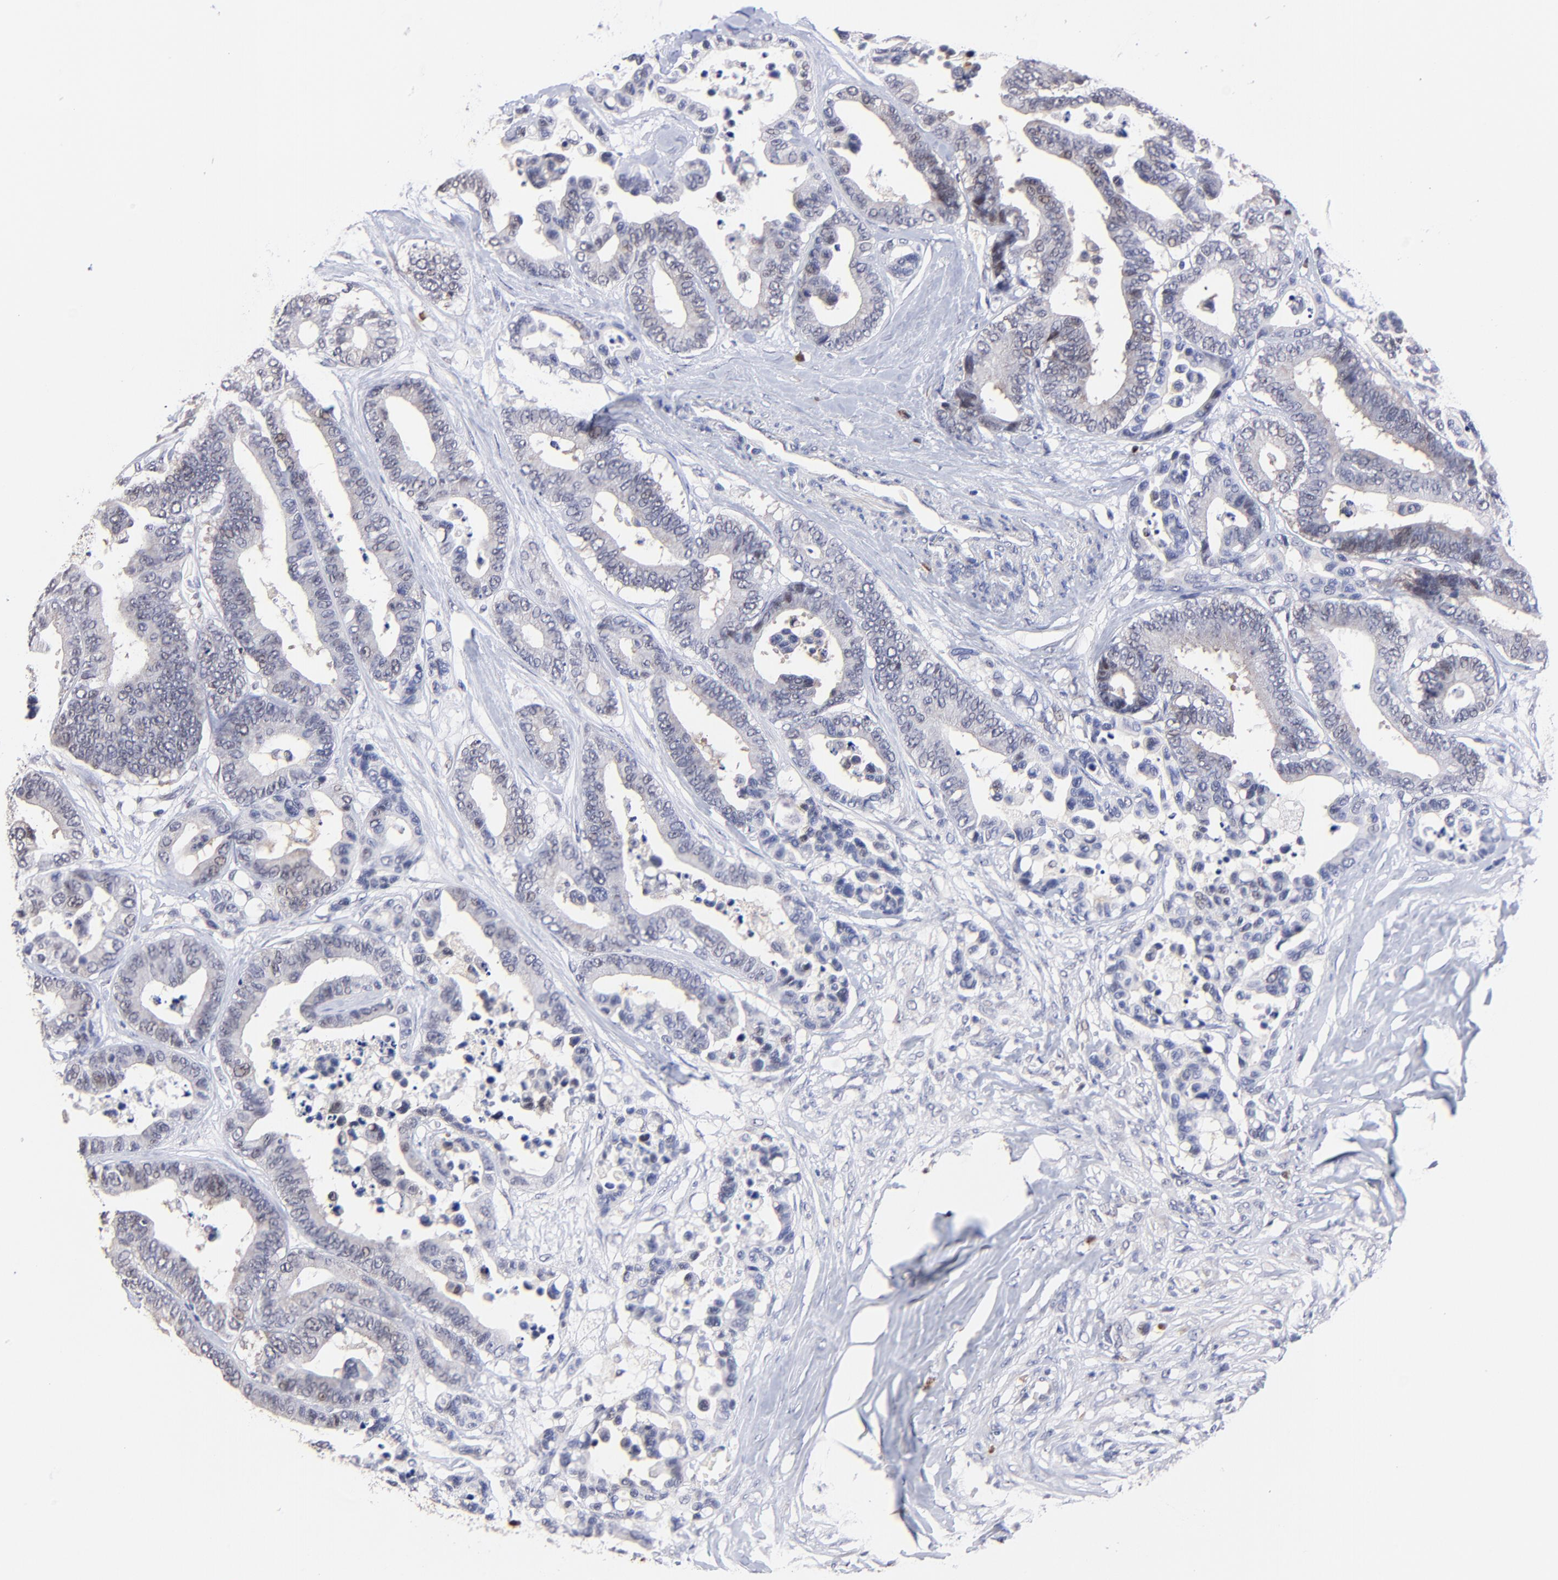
{"staining": {"intensity": "weak", "quantity": "25%-75%", "location": "cytoplasmic/membranous"}, "tissue": "colorectal cancer", "cell_type": "Tumor cells", "image_type": "cancer", "snomed": [{"axis": "morphology", "description": "Adenocarcinoma, NOS"}, {"axis": "topography", "description": "Colon"}], "caption": "Immunohistochemistry photomicrograph of colorectal adenocarcinoma stained for a protein (brown), which demonstrates low levels of weak cytoplasmic/membranous positivity in approximately 25%-75% of tumor cells.", "gene": "ZNF155", "patient": {"sex": "male", "age": 82}}